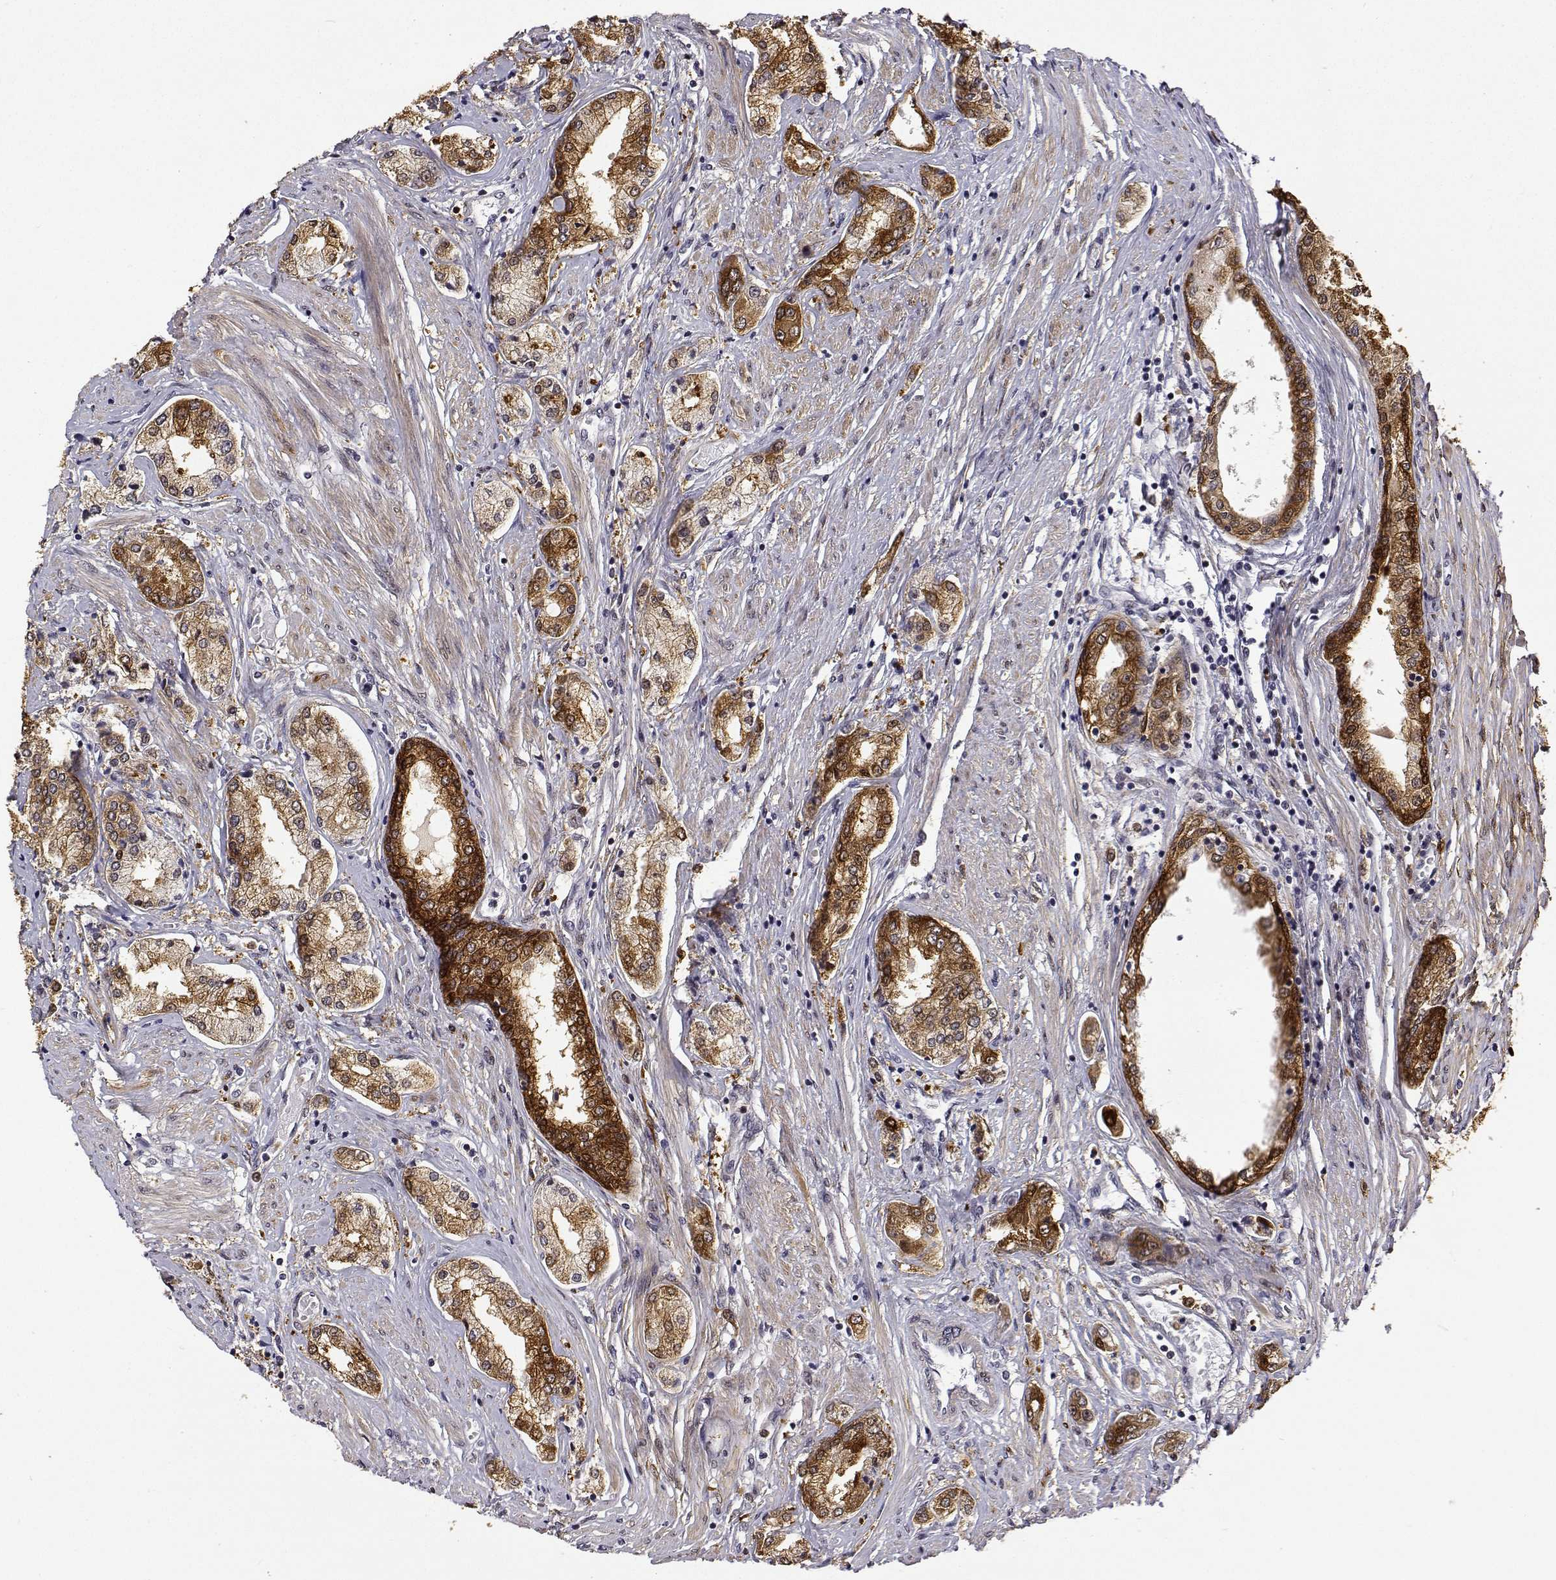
{"staining": {"intensity": "strong", "quantity": ">75%", "location": "cytoplasmic/membranous"}, "tissue": "prostate cancer", "cell_type": "Tumor cells", "image_type": "cancer", "snomed": [{"axis": "morphology", "description": "Adenocarcinoma, NOS"}, {"axis": "topography", "description": "Prostate"}], "caption": "A brown stain labels strong cytoplasmic/membranous expression of a protein in human prostate cancer tumor cells.", "gene": "PHGDH", "patient": {"sex": "male", "age": 63}}